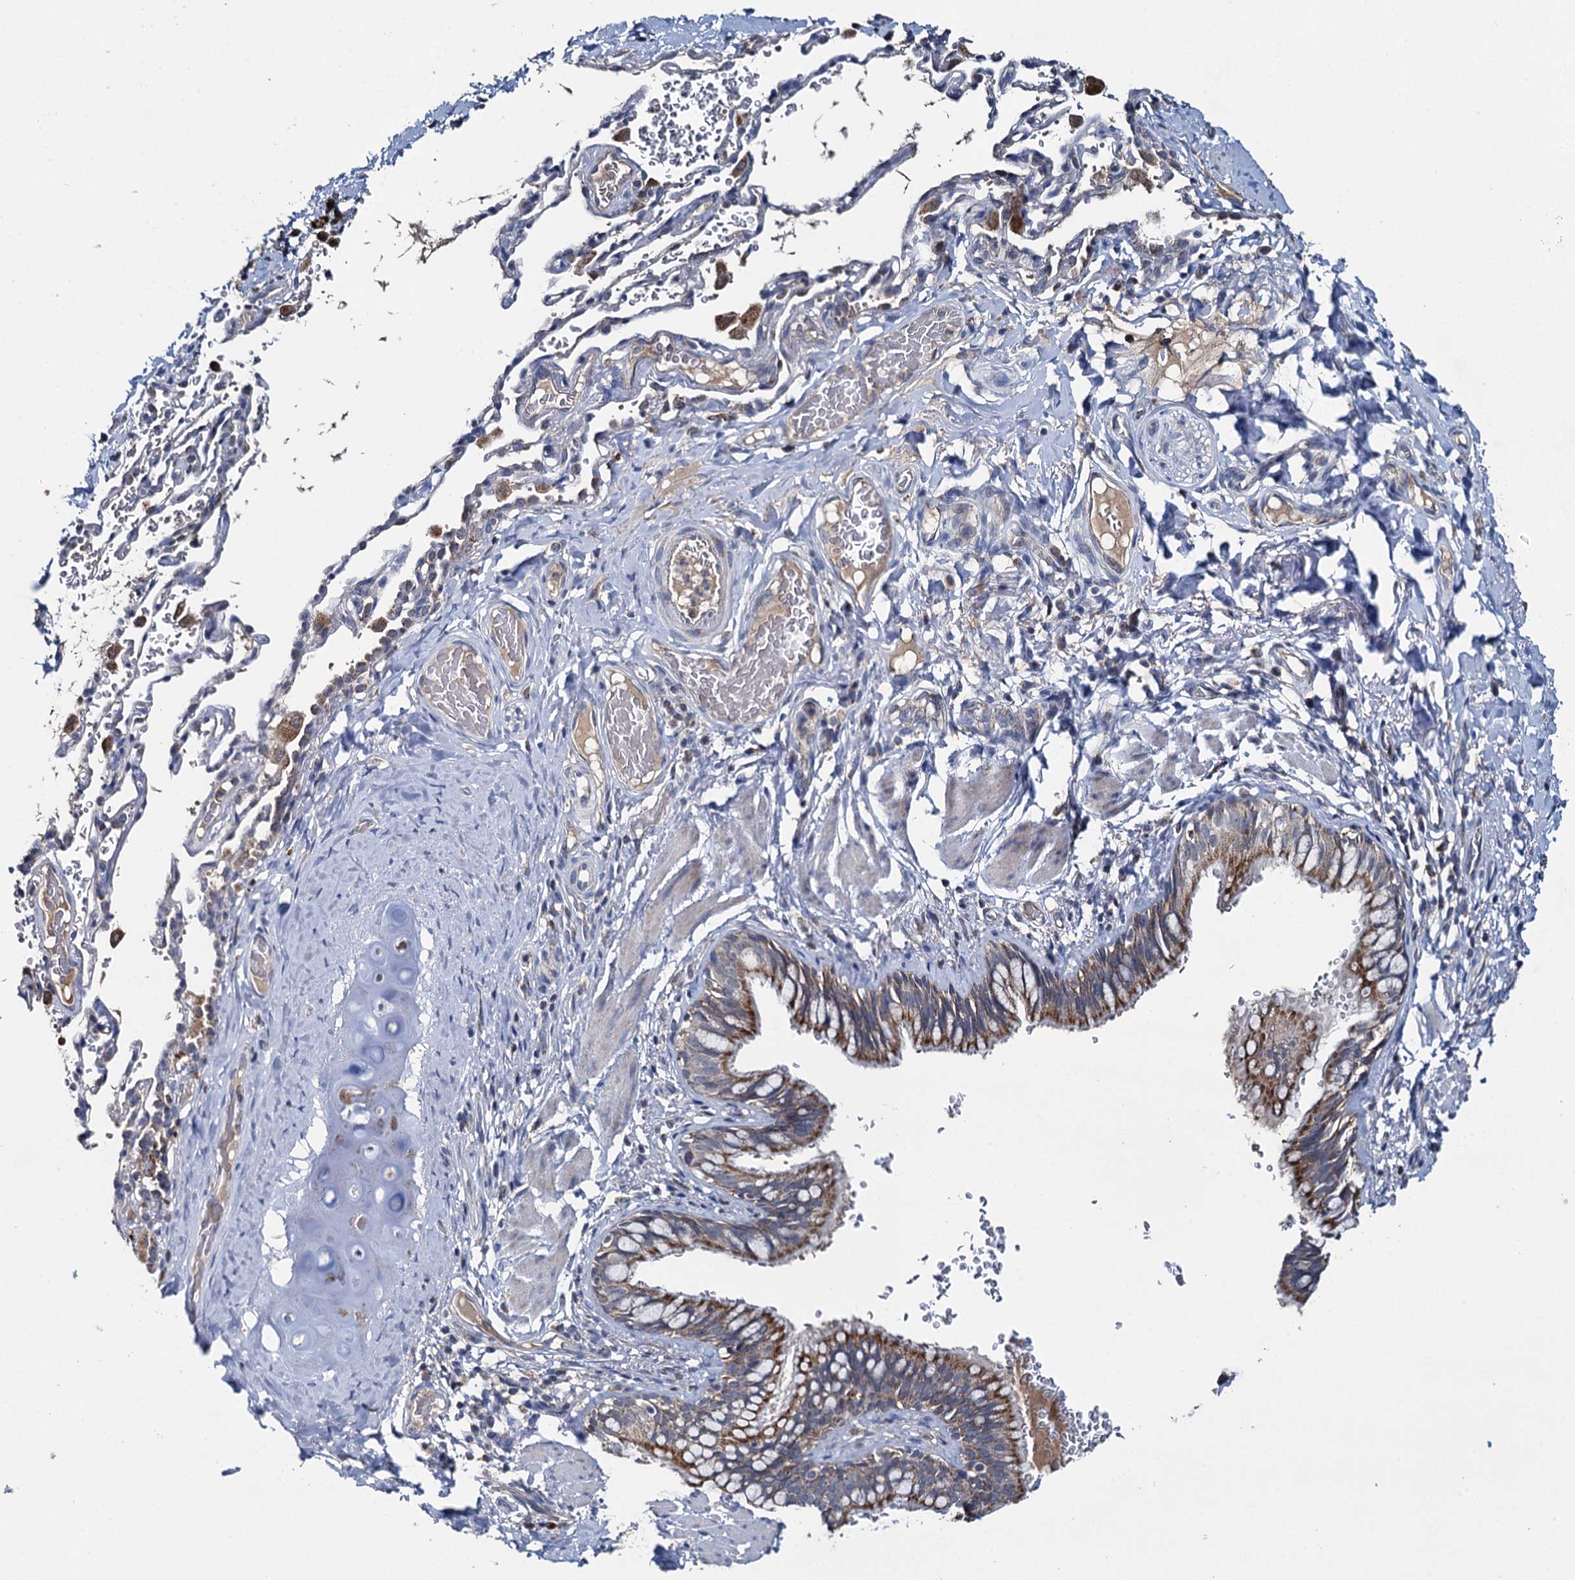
{"staining": {"intensity": "moderate", "quantity": "25%-75%", "location": "cytoplasmic/membranous"}, "tissue": "bronchus", "cell_type": "Respiratory epithelial cells", "image_type": "normal", "snomed": [{"axis": "morphology", "description": "Normal tissue, NOS"}, {"axis": "topography", "description": "Cartilage tissue"}, {"axis": "topography", "description": "Bronchus"}], "caption": "The immunohistochemical stain highlights moderate cytoplasmic/membranous expression in respiratory epithelial cells of benign bronchus. (DAB (3,3'-diaminobenzidine) IHC with brightfield microscopy, high magnification).", "gene": "METTL4", "patient": {"sex": "female", "age": 36}}